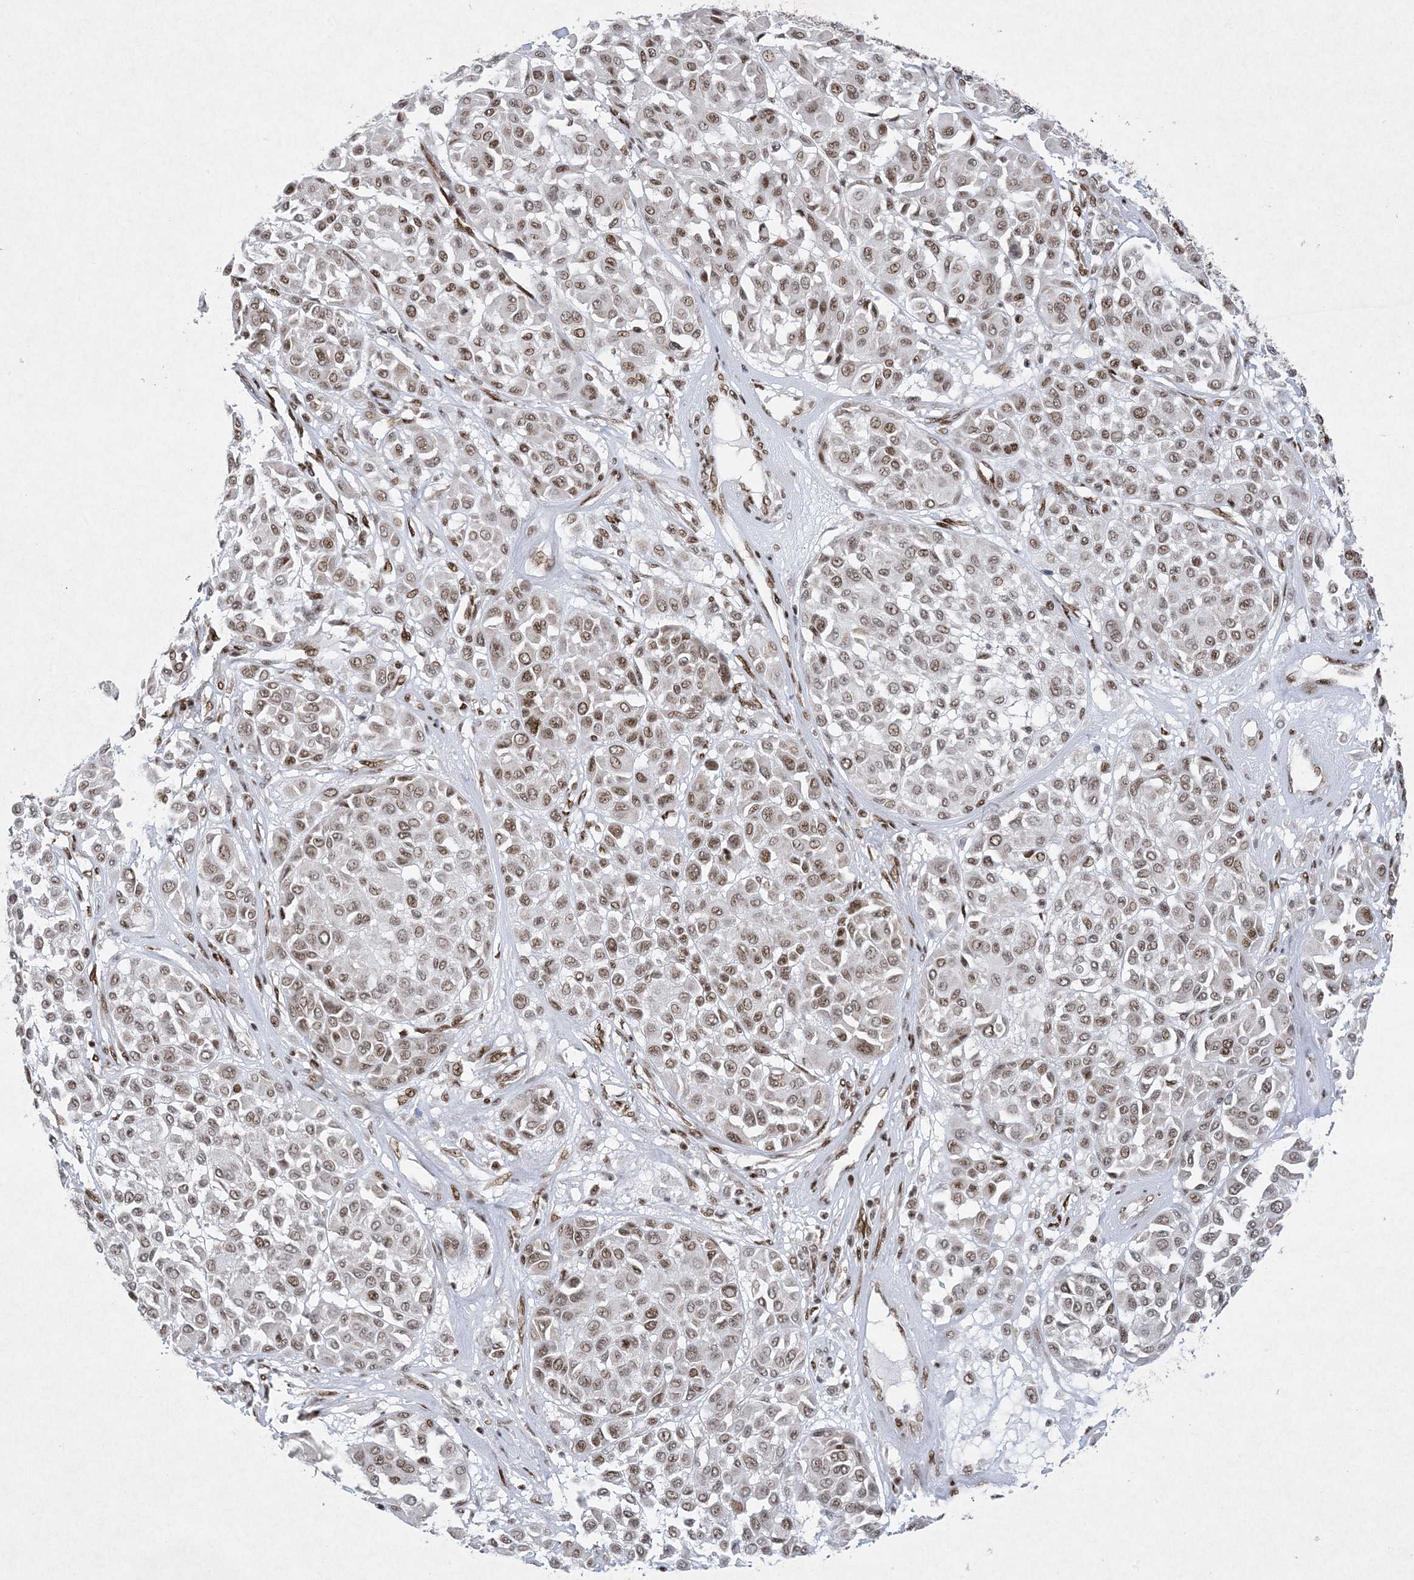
{"staining": {"intensity": "moderate", "quantity": ">75%", "location": "nuclear"}, "tissue": "melanoma", "cell_type": "Tumor cells", "image_type": "cancer", "snomed": [{"axis": "morphology", "description": "Malignant melanoma, Metastatic site"}, {"axis": "topography", "description": "Soft tissue"}], "caption": "Human melanoma stained with a brown dye demonstrates moderate nuclear positive staining in about >75% of tumor cells.", "gene": "PKNOX2", "patient": {"sex": "male", "age": 41}}